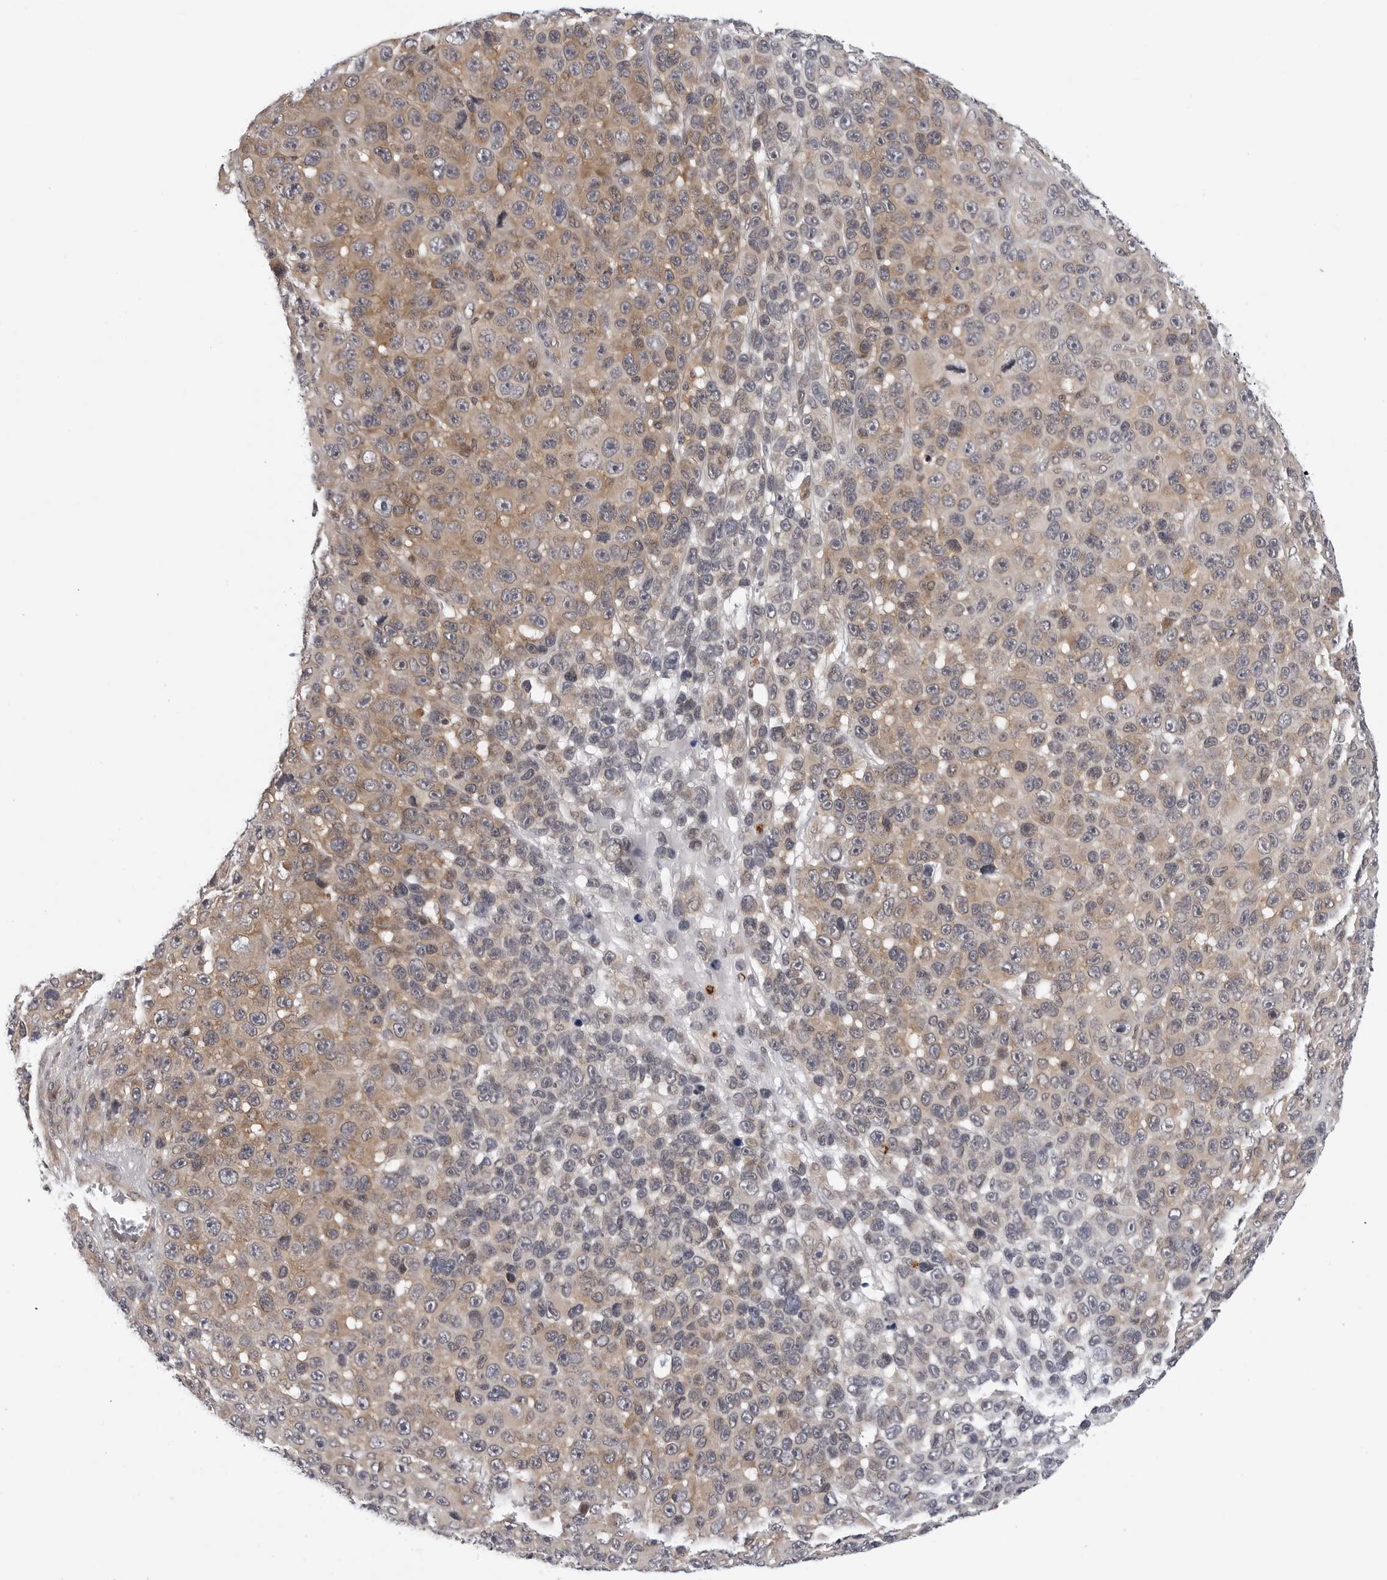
{"staining": {"intensity": "weak", "quantity": ">75%", "location": "cytoplasmic/membranous"}, "tissue": "melanoma", "cell_type": "Tumor cells", "image_type": "cancer", "snomed": [{"axis": "morphology", "description": "Malignant melanoma, NOS"}, {"axis": "topography", "description": "Skin"}], "caption": "The histopathology image displays staining of melanoma, revealing weak cytoplasmic/membranous protein staining (brown color) within tumor cells.", "gene": "KIAA1614", "patient": {"sex": "male", "age": 53}}